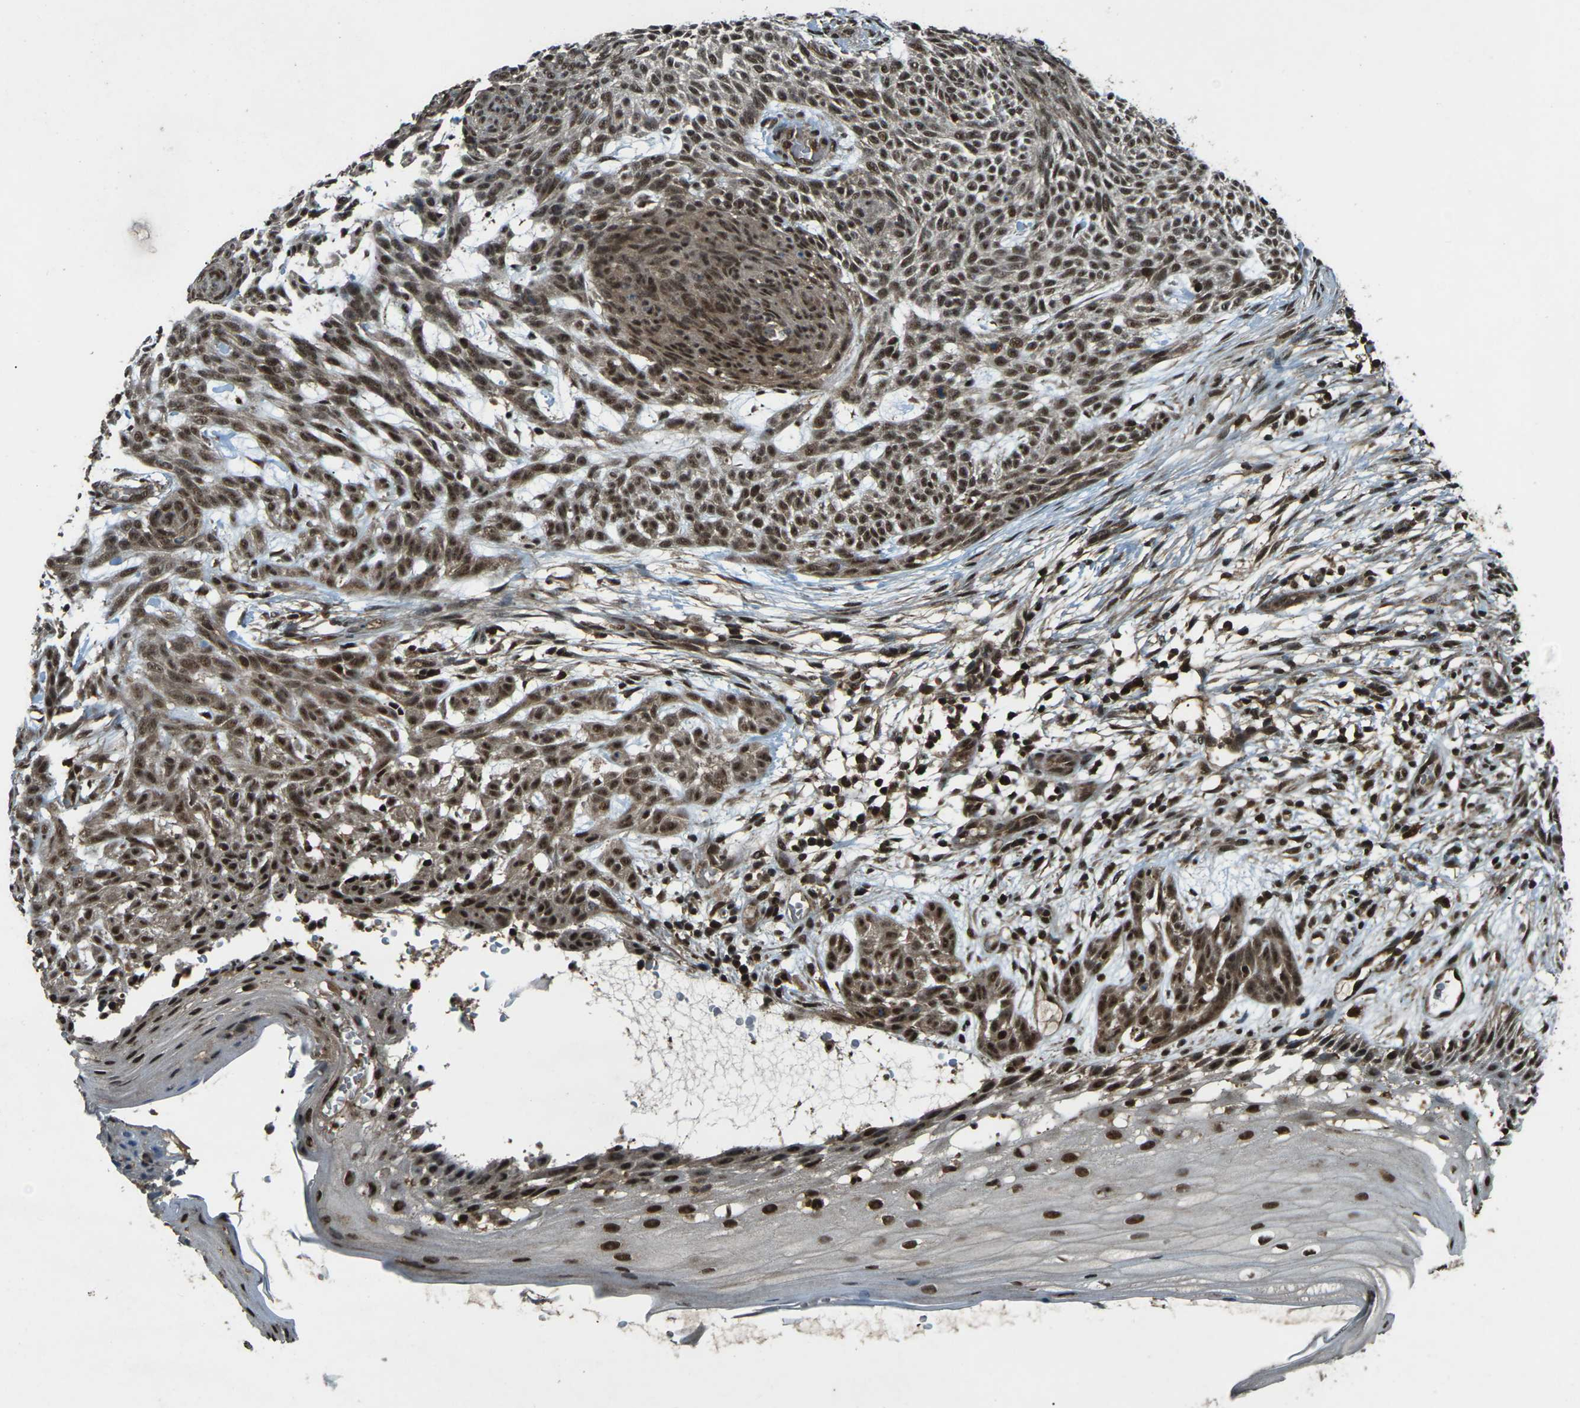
{"staining": {"intensity": "moderate", "quantity": ">75%", "location": "cytoplasmic/membranous,nuclear"}, "tissue": "skin cancer", "cell_type": "Tumor cells", "image_type": "cancer", "snomed": [{"axis": "morphology", "description": "Basal cell carcinoma"}, {"axis": "topography", "description": "Skin"}], "caption": "A medium amount of moderate cytoplasmic/membranous and nuclear staining is identified in about >75% of tumor cells in basal cell carcinoma (skin) tissue.", "gene": "NR4A2", "patient": {"sex": "female", "age": 59}}